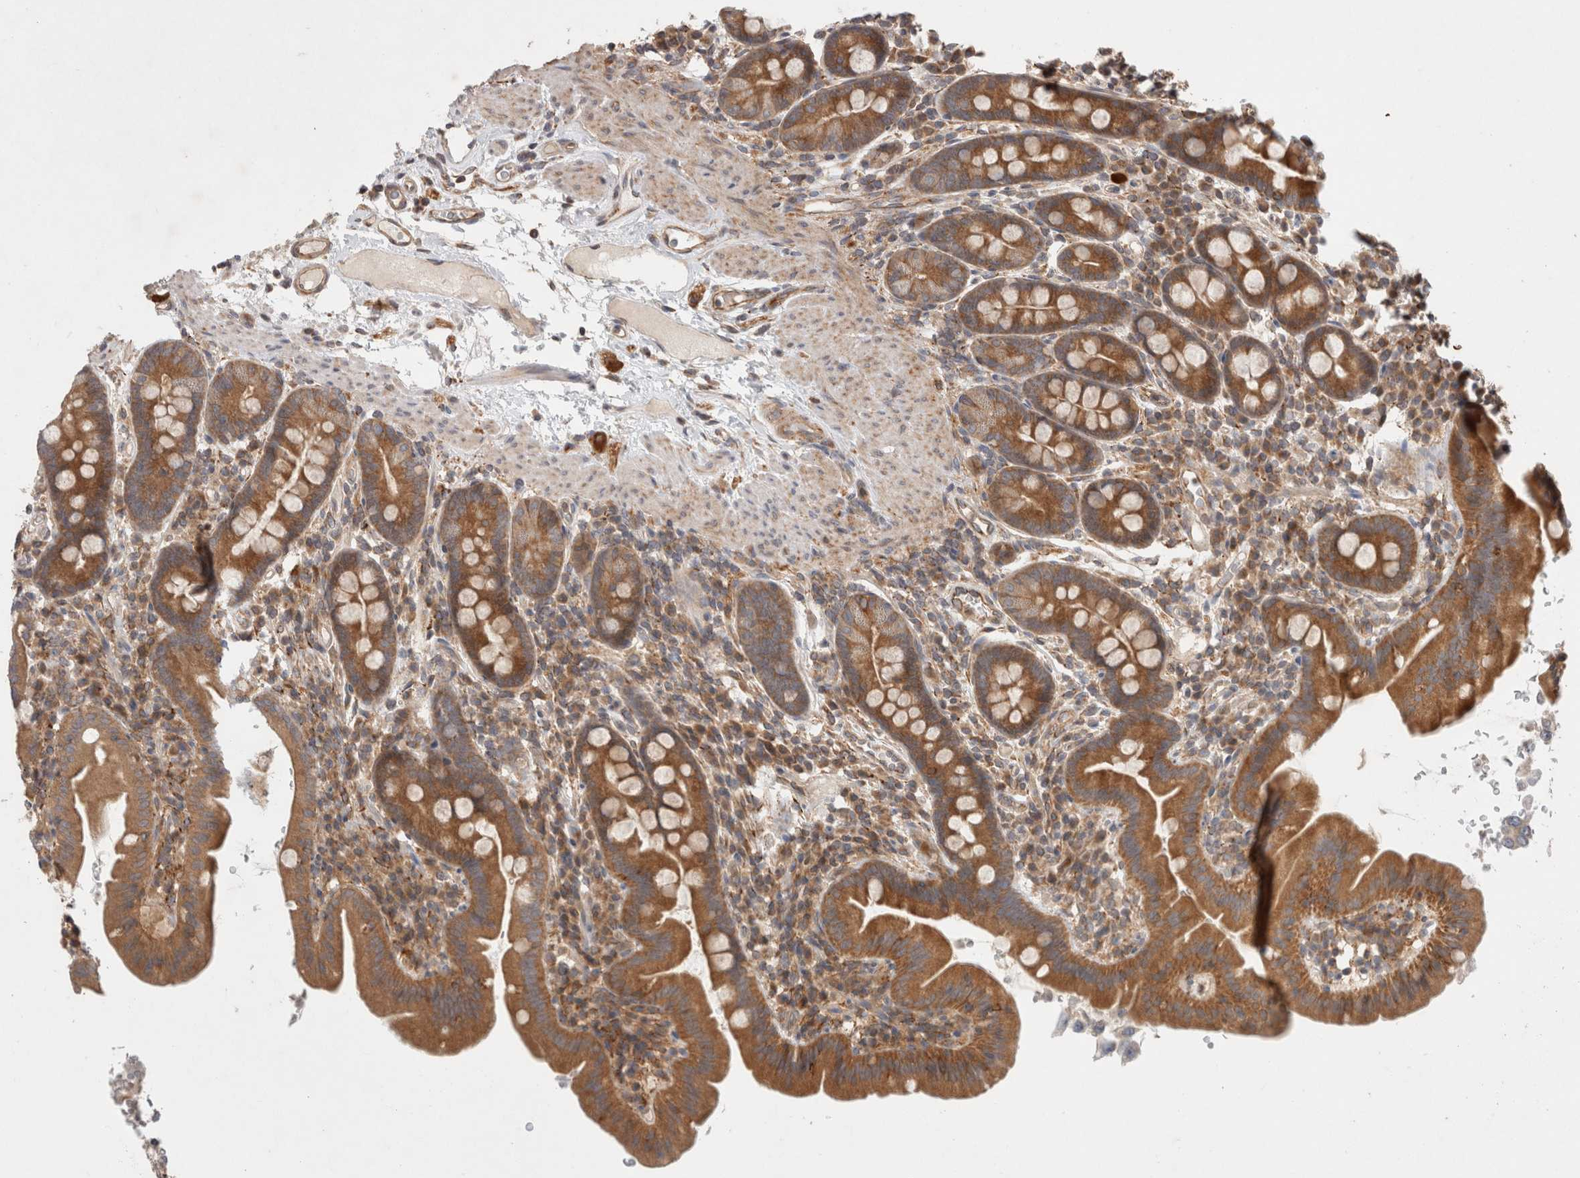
{"staining": {"intensity": "moderate", "quantity": ">75%", "location": "cytoplasmic/membranous"}, "tissue": "duodenum", "cell_type": "Glandular cells", "image_type": "normal", "snomed": [{"axis": "morphology", "description": "Normal tissue, NOS"}, {"axis": "morphology", "description": "Adenocarcinoma, NOS"}, {"axis": "topography", "description": "Pancreas"}, {"axis": "topography", "description": "Duodenum"}], "caption": "Protein expression by IHC demonstrates moderate cytoplasmic/membranous expression in about >75% of glandular cells in benign duodenum.", "gene": "HROB", "patient": {"sex": "male", "age": 50}}